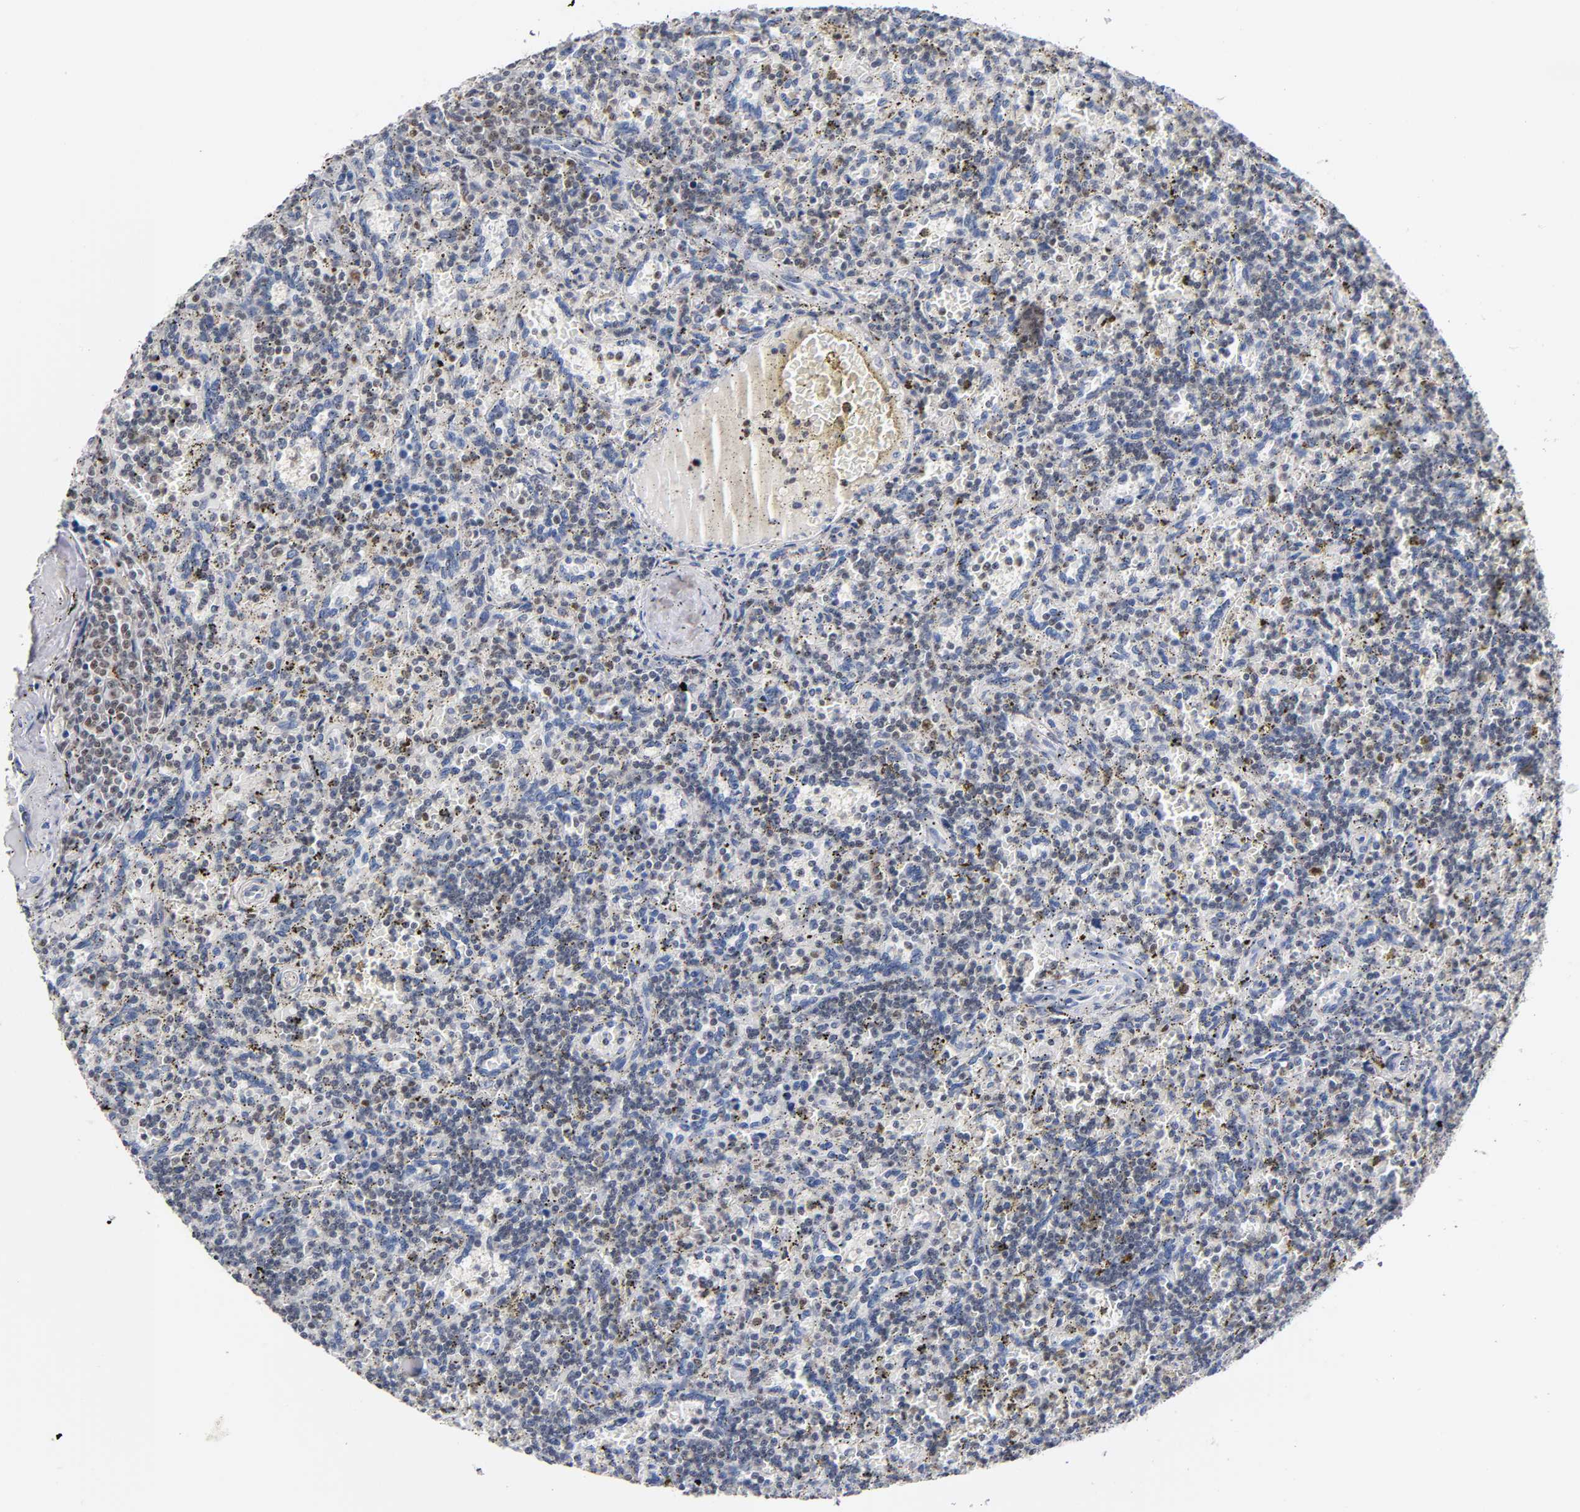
{"staining": {"intensity": "weak", "quantity": "<25%", "location": "nuclear"}, "tissue": "lymphoma", "cell_type": "Tumor cells", "image_type": "cancer", "snomed": [{"axis": "morphology", "description": "Malignant lymphoma, non-Hodgkin's type, Low grade"}, {"axis": "topography", "description": "Spleen"}], "caption": "An immunohistochemistry photomicrograph of malignant lymphoma, non-Hodgkin's type (low-grade) is shown. There is no staining in tumor cells of malignant lymphoma, non-Hodgkin's type (low-grade).", "gene": "RUNX1", "patient": {"sex": "male", "age": 73}}